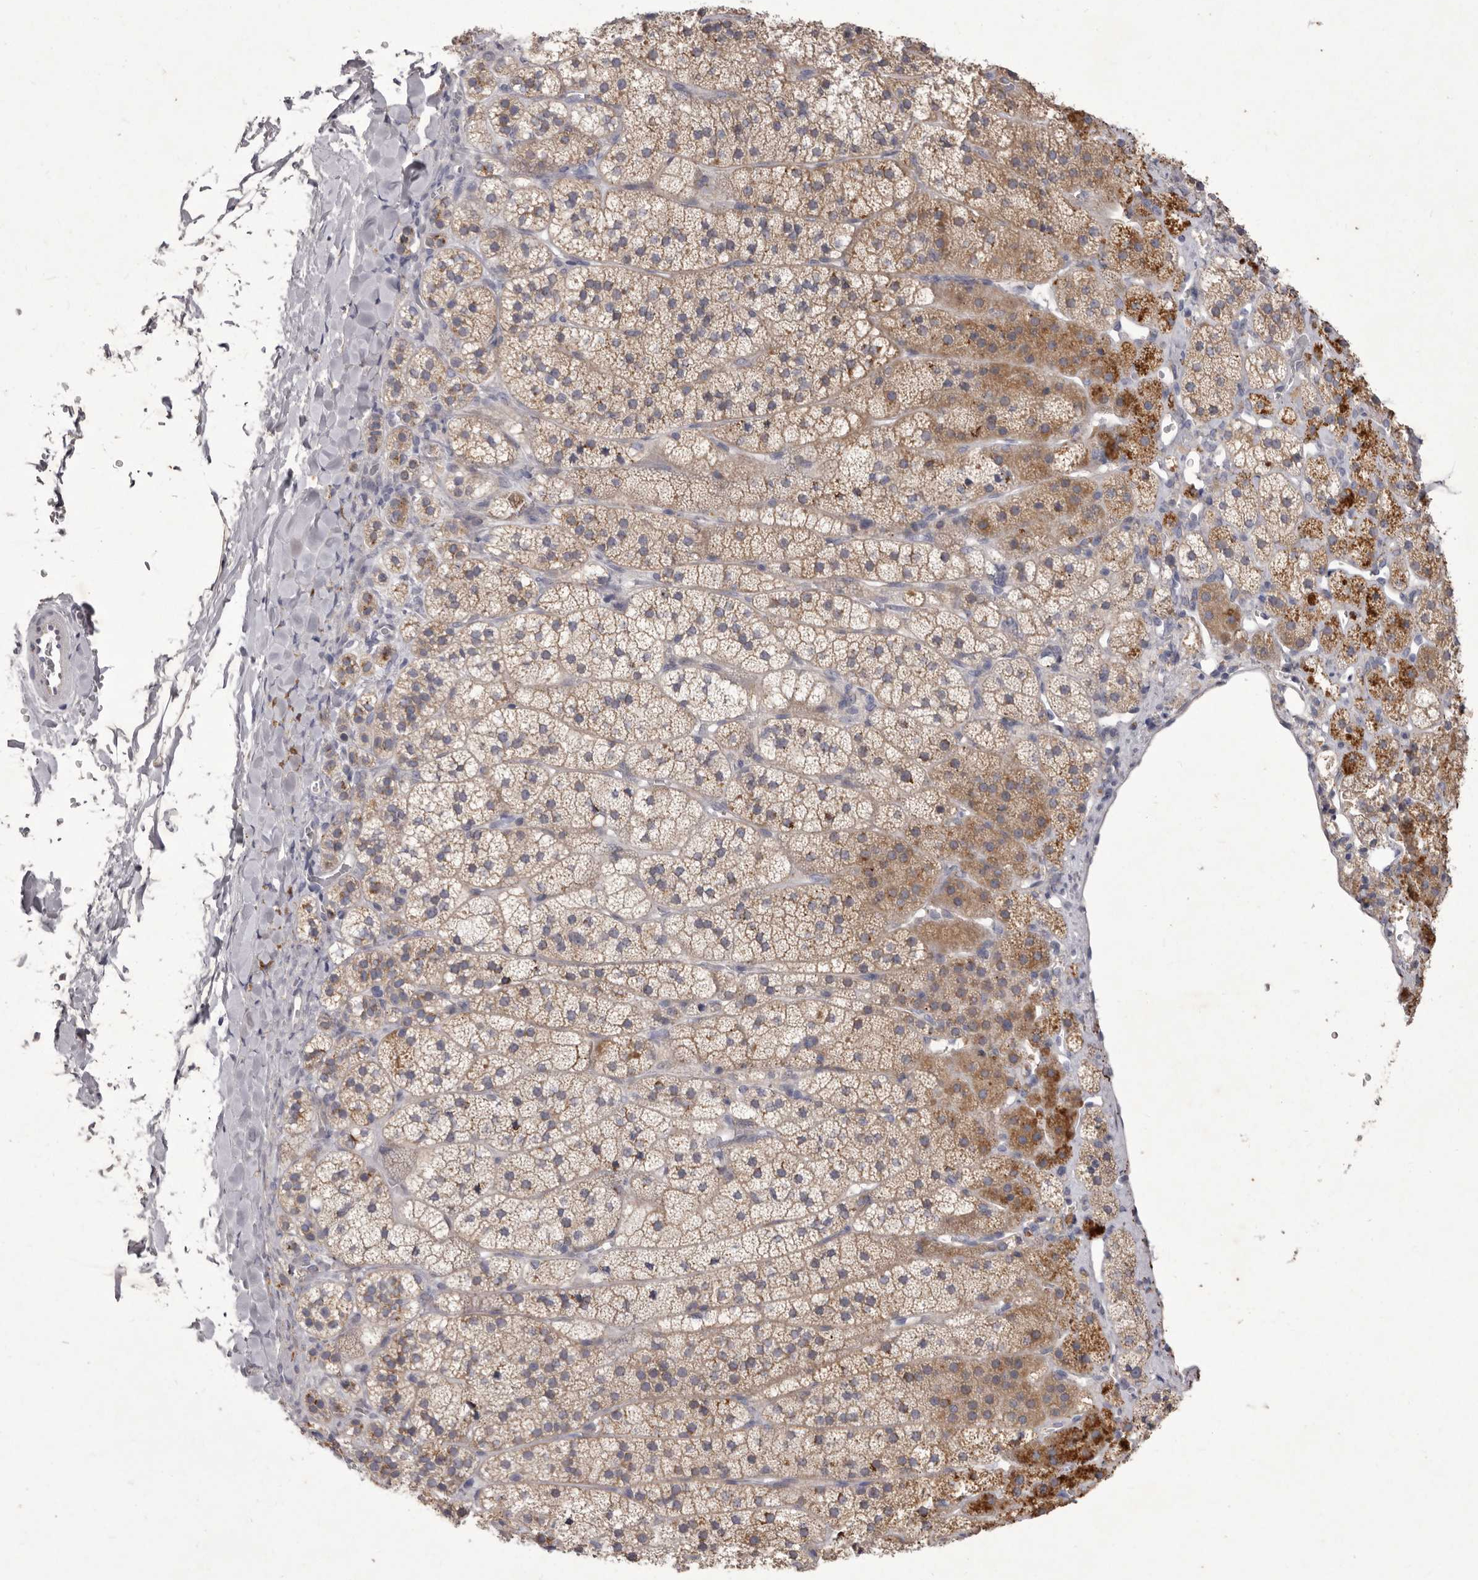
{"staining": {"intensity": "moderate", "quantity": ">75%", "location": "cytoplasmic/membranous"}, "tissue": "adrenal gland", "cell_type": "Glandular cells", "image_type": "normal", "snomed": [{"axis": "morphology", "description": "Normal tissue, NOS"}, {"axis": "topography", "description": "Adrenal gland"}], "caption": "IHC (DAB (3,3'-diaminobenzidine)) staining of unremarkable human adrenal gland reveals moderate cytoplasmic/membranous protein expression in about >75% of glandular cells.", "gene": "P2RX6", "patient": {"sex": "female", "age": 44}}